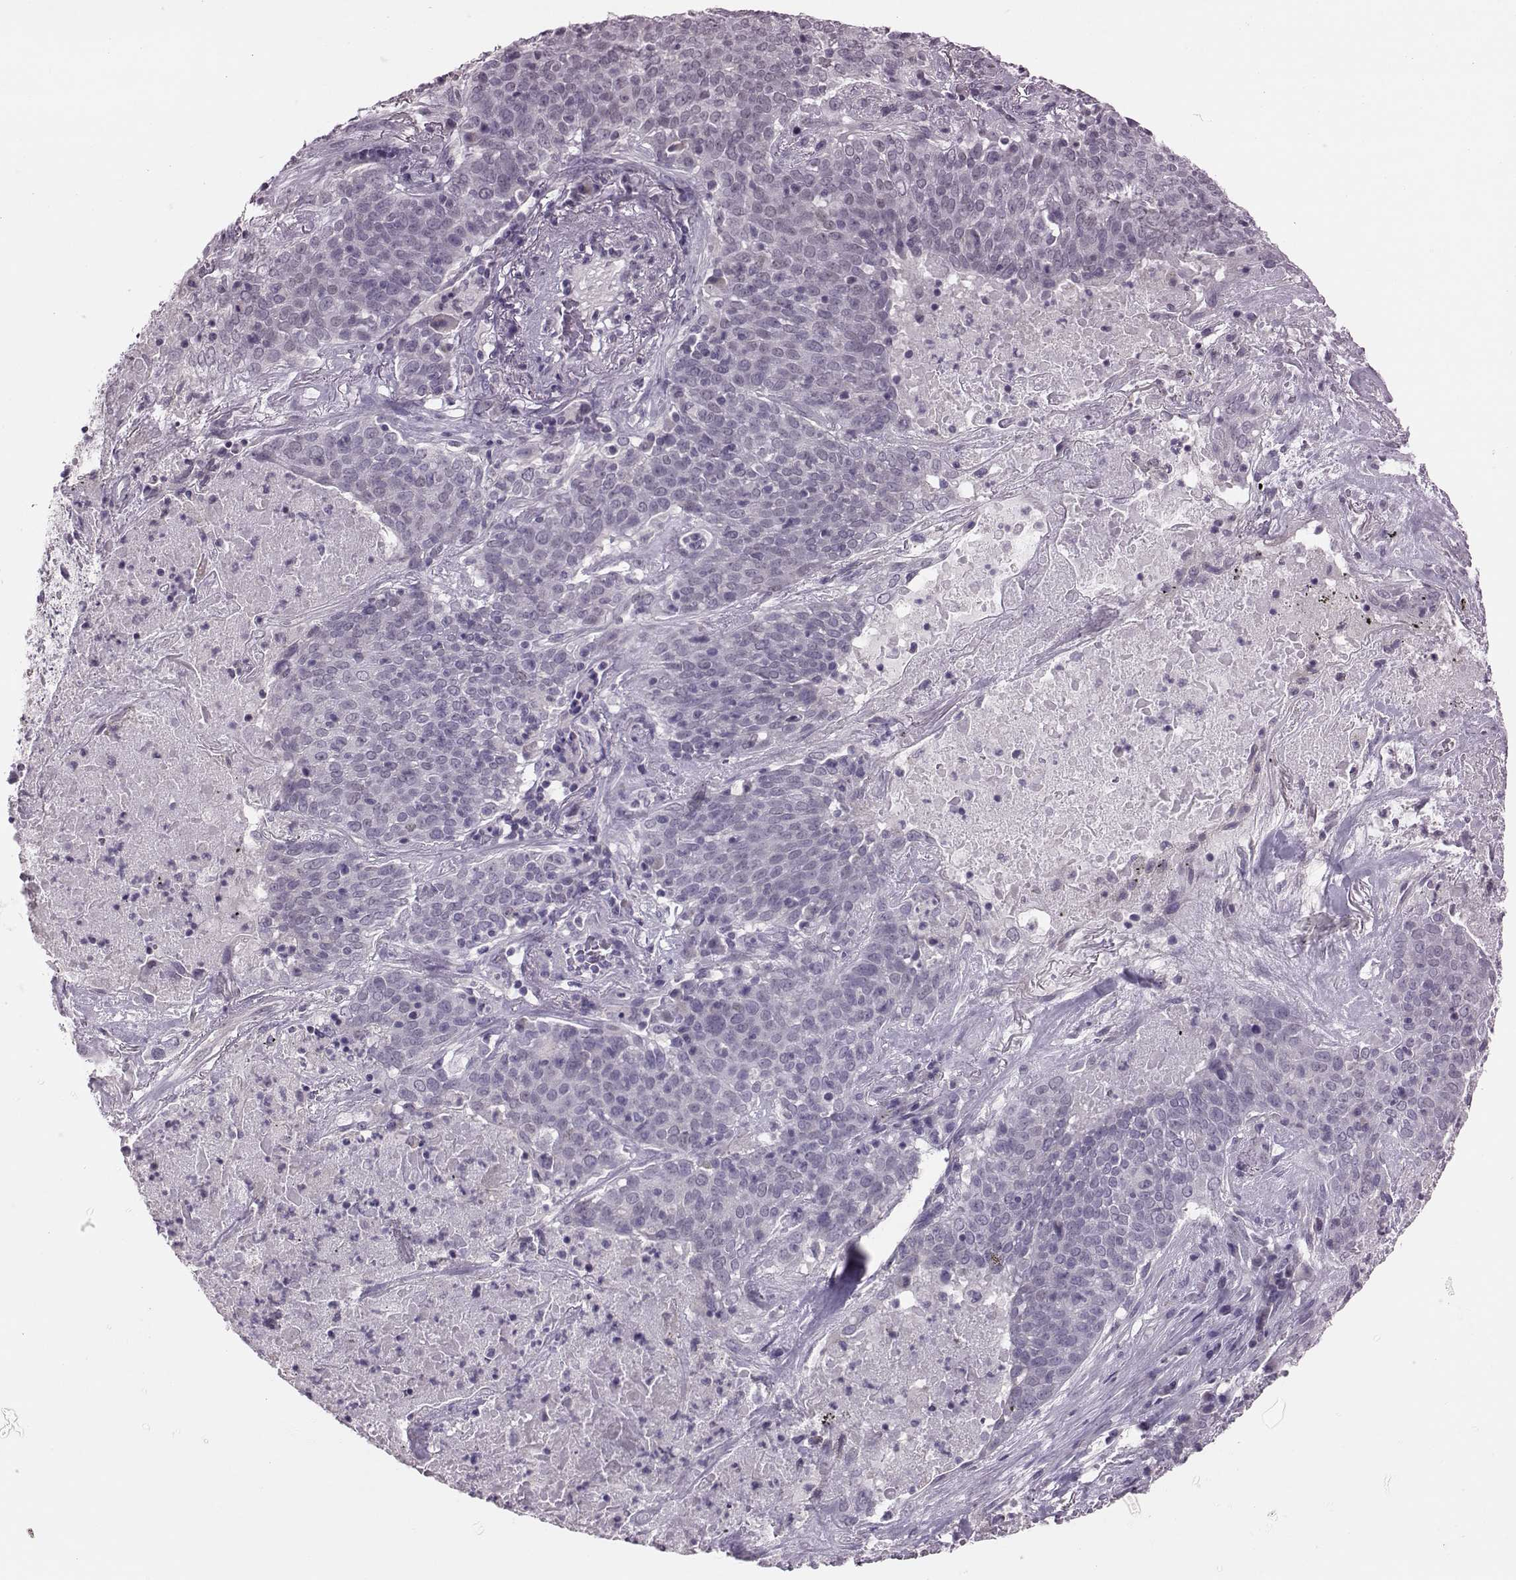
{"staining": {"intensity": "negative", "quantity": "none", "location": "none"}, "tissue": "lung cancer", "cell_type": "Tumor cells", "image_type": "cancer", "snomed": [{"axis": "morphology", "description": "Squamous cell carcinoma, NOS"}, {"axis": "topography", "description": "Lung"}], "caption": "The image exhibits no staining of tumor cells in lung squamous cell carcinoma.", "gene": "DNAAF1", "patient": {"sex": "male", "age": 82}}